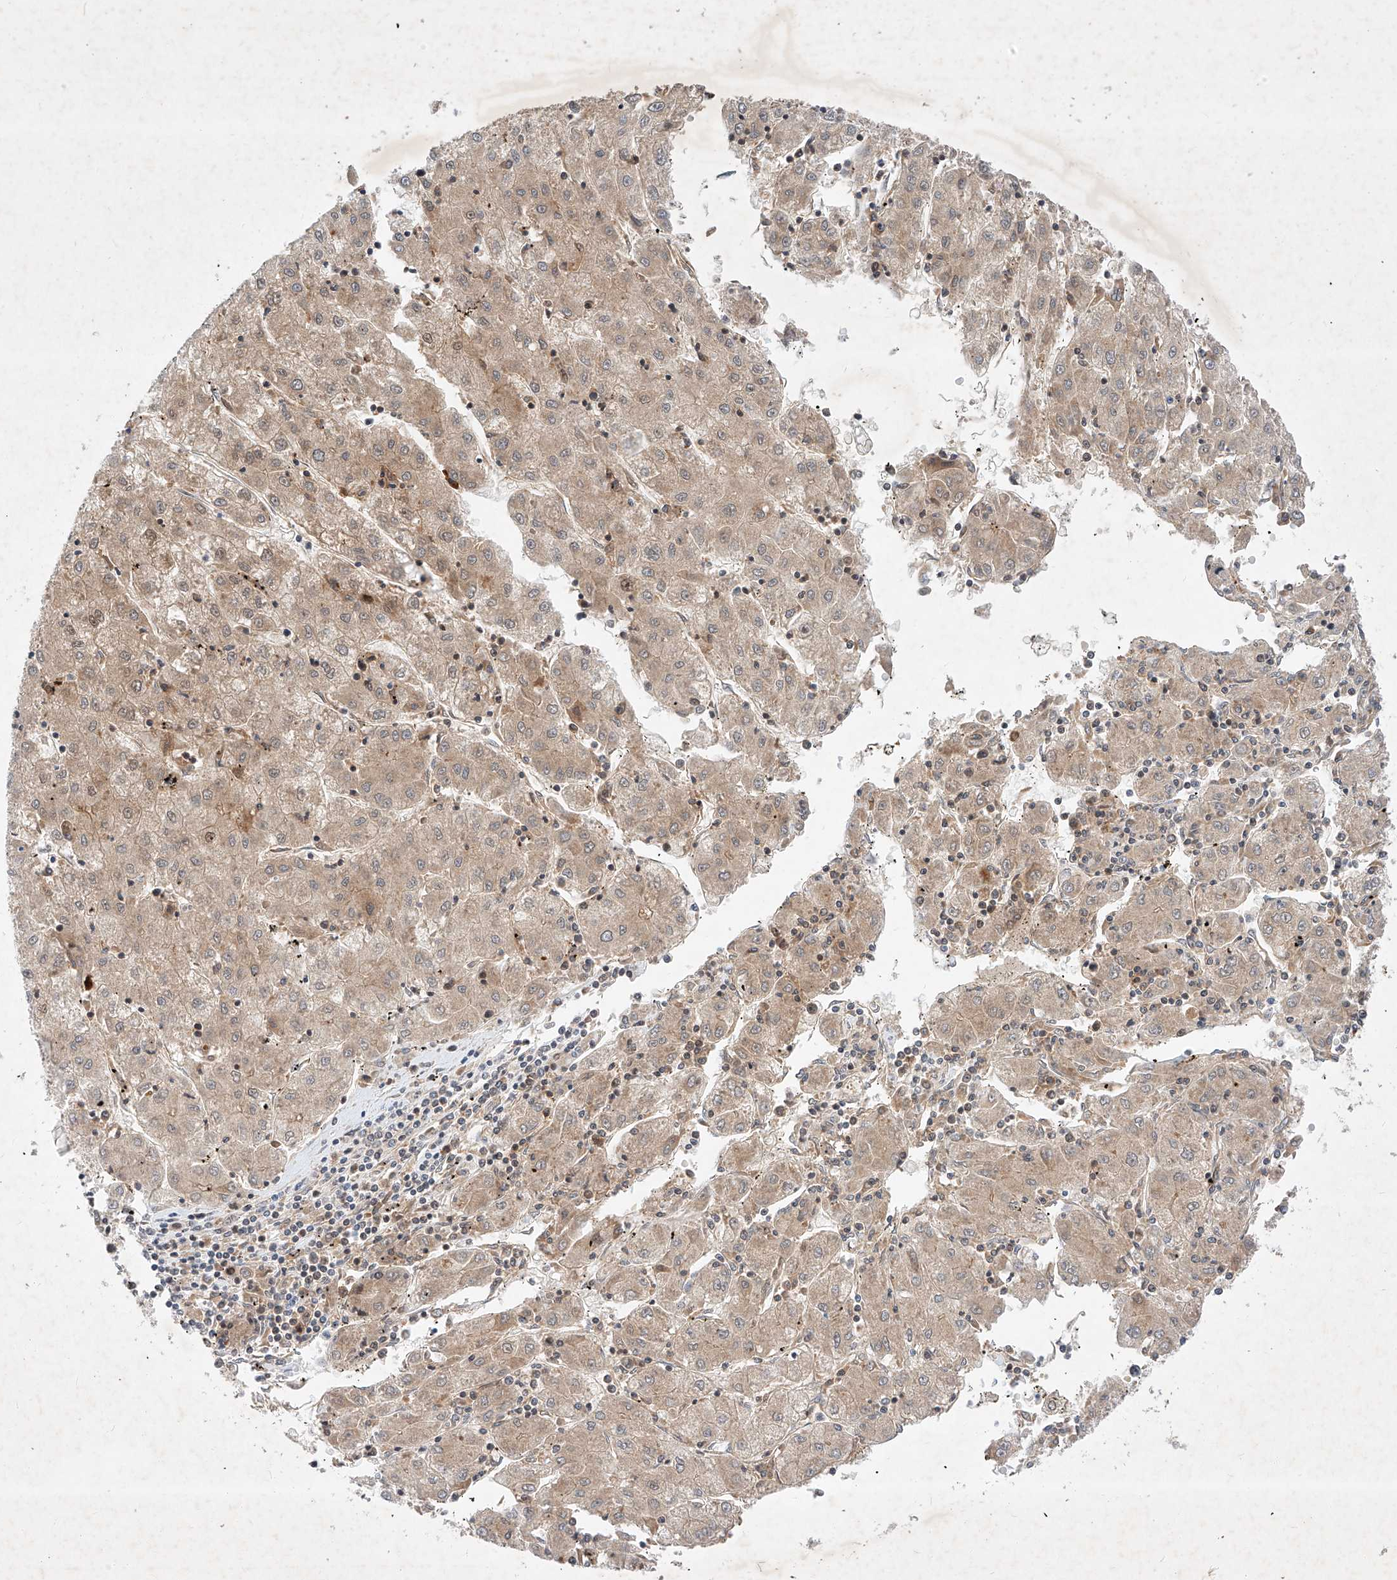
{"staining": {"intensity": "moderate", "quantity": ">75%", "location": "cytoplasmic/membranous"}, "tissue": "liver cancer", "cell_type": "Tumor cells", "image_type": "cancer", "snomed": [{"axis": "morphology", "description": "Carcinoma, Hepatocellular, NOS"}, {"axis": "topography", "description": "Liver"}], "caption": "Human liver hepatocellular carcinoma stained with a protein marker exhibits moderate staining in tumor cells.", "gene": "OSGEPL1", "patient": {"sex": "male", "age": 72}}